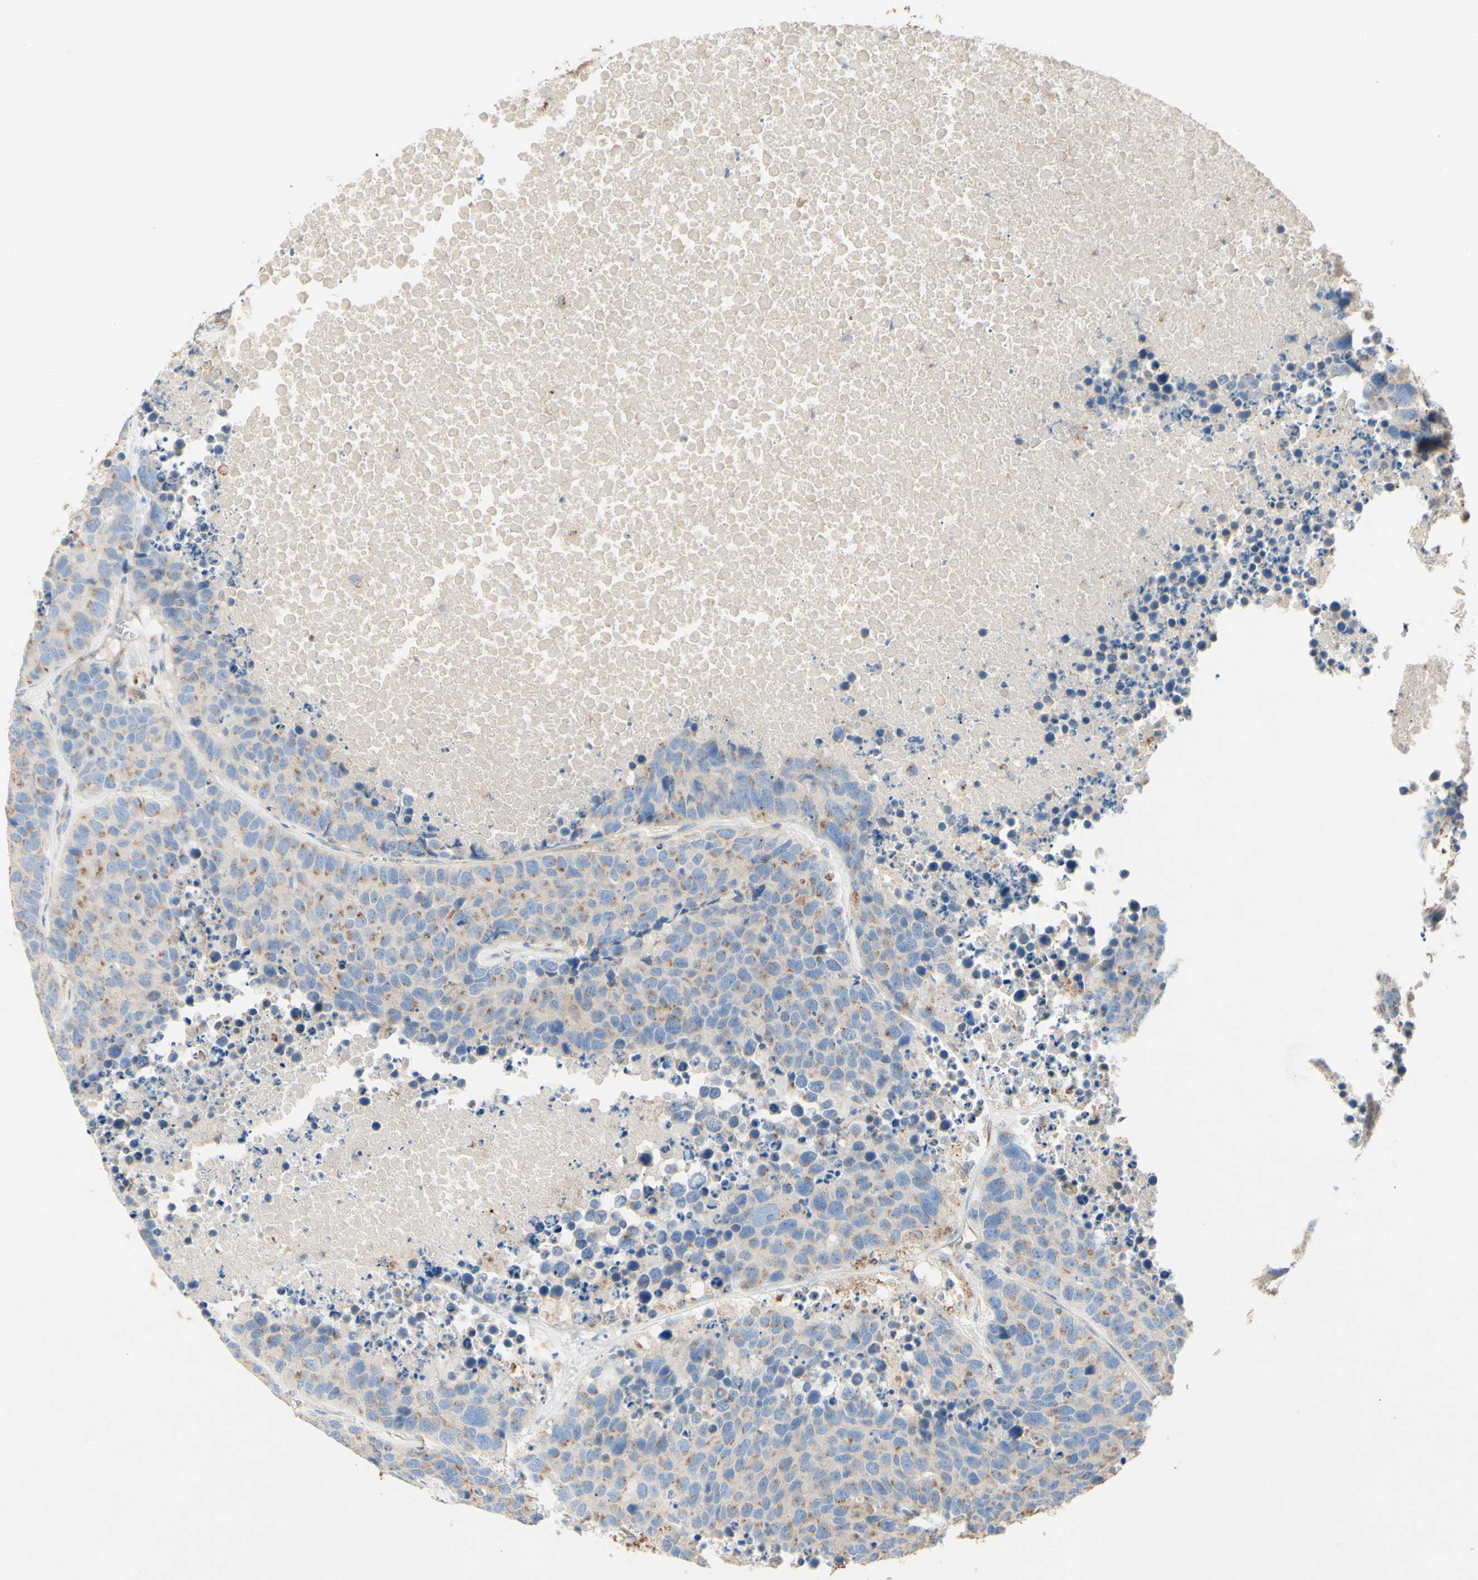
{"staining": {"intensity": "weak", "quantity": "25%-75%", "location": "cytoplasmic/membranous"}, "tissue": "carcinoid", "cell_type": "Tumor cells", "image_type": "cancer", "snomed": [{"axis": "morphology", "description": "Carcinoid, malignant, NOS"}, {"axis": "topography", "description": "Lung"}], "caption": "Immunohistochemistry photomicrograph of human carcinoid stained for a protein (brown), which exhibits low levels of weak cytoplasmic/membranous staining in about 25%-75% of tumor cells.", "gene": "MTM1", "patient": {"sex": "male", "age": 60}}